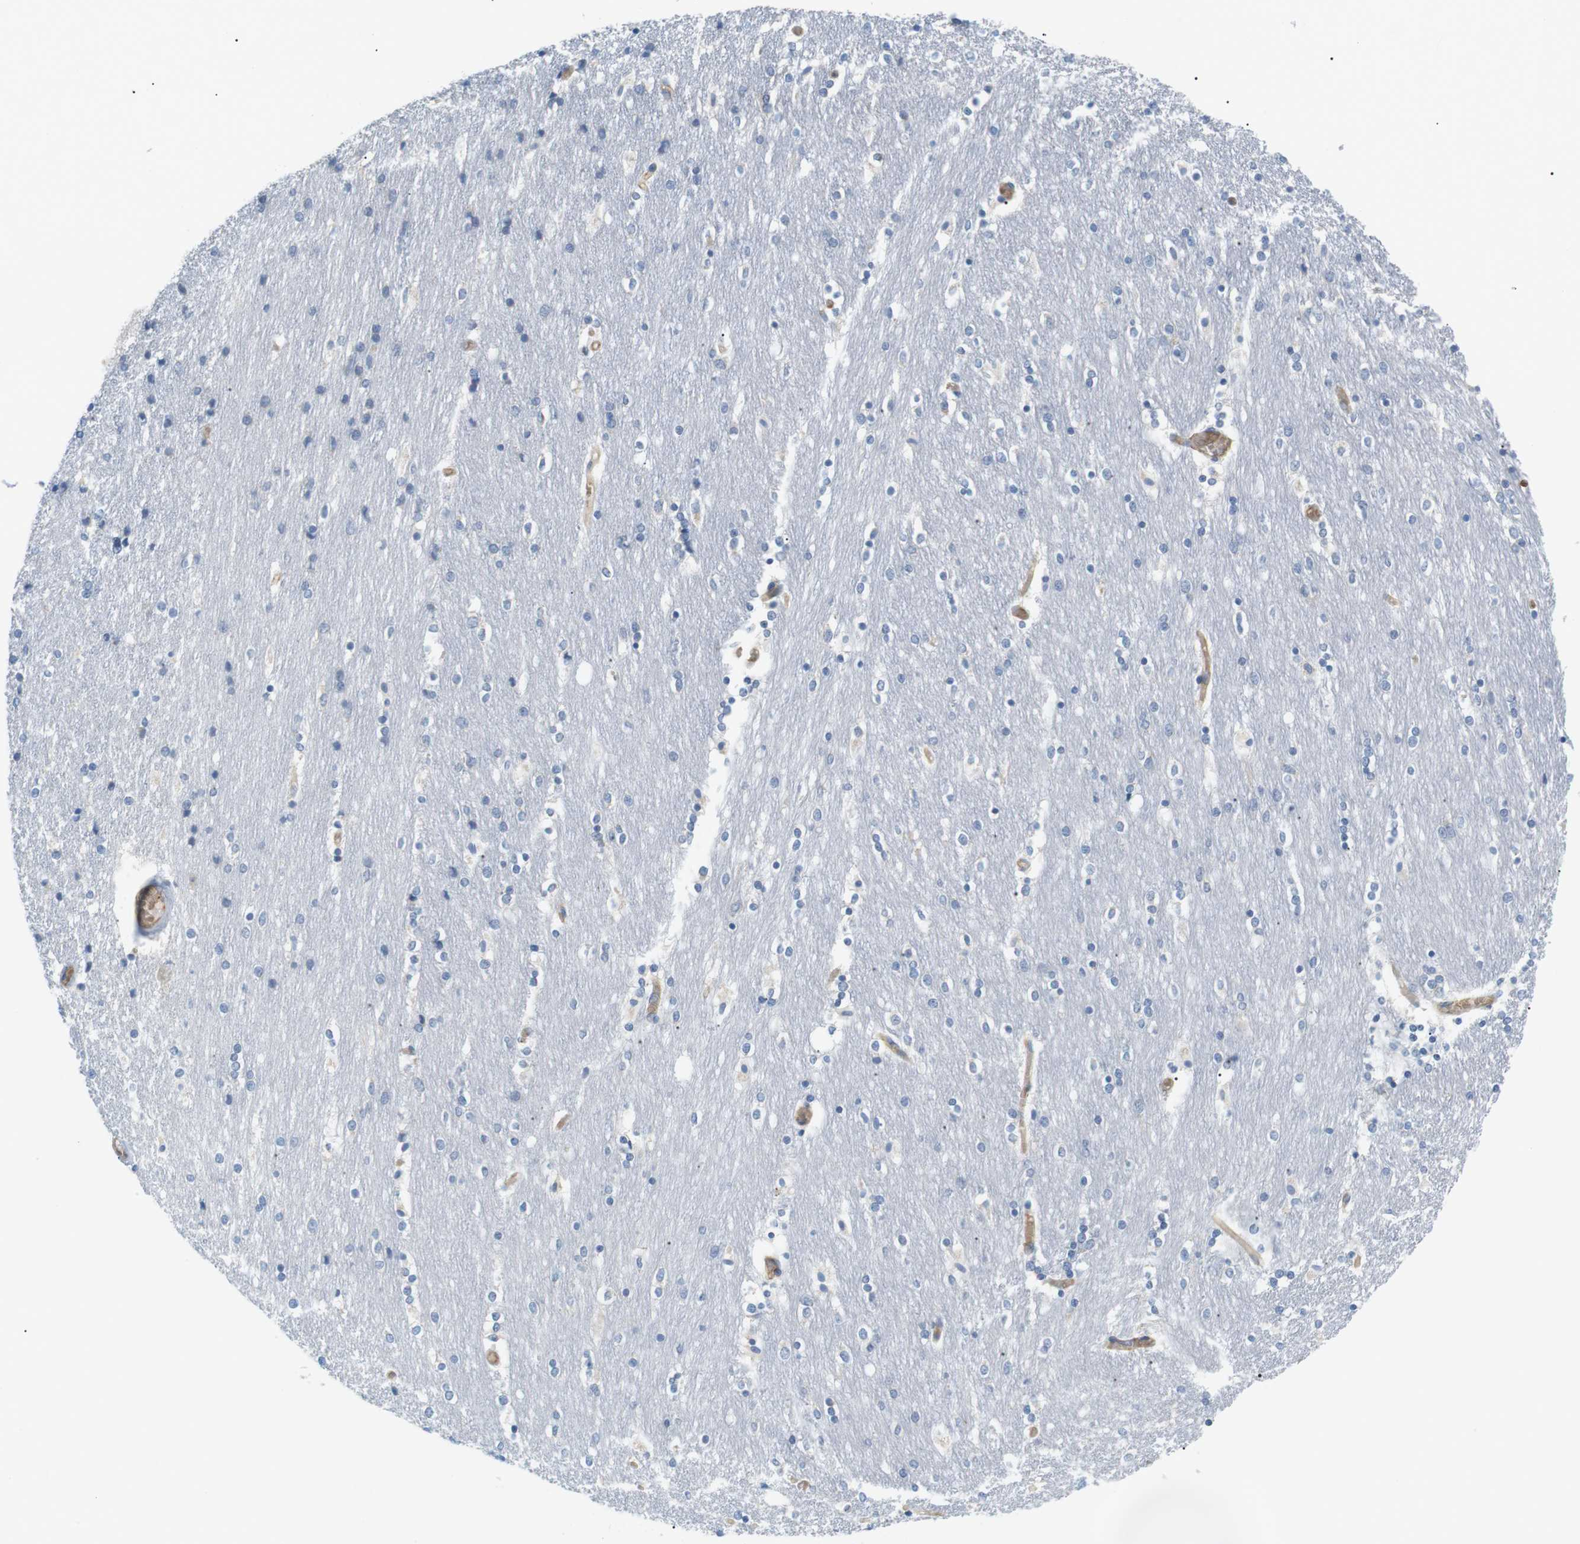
{"staining": {"intensity": "negative", "quantity": "none", "location": "none"}, "tissue": "caudate", "cell_type": "Glial cells", "image_type": "normal", "snomed": [{"axis": "morphology", "description": "Normal tissue, NOS"}, {"axis": "topography", "description": "Lateral ventricle wall"}], "caption": "IHC micrograph of unremarkable caudate stained for a protein (brown), which shows no positivity in glial cells. Nuclei are stained in blue.", "gene": "ADCY10", "patient": {"sex": "female", "age": 54}}